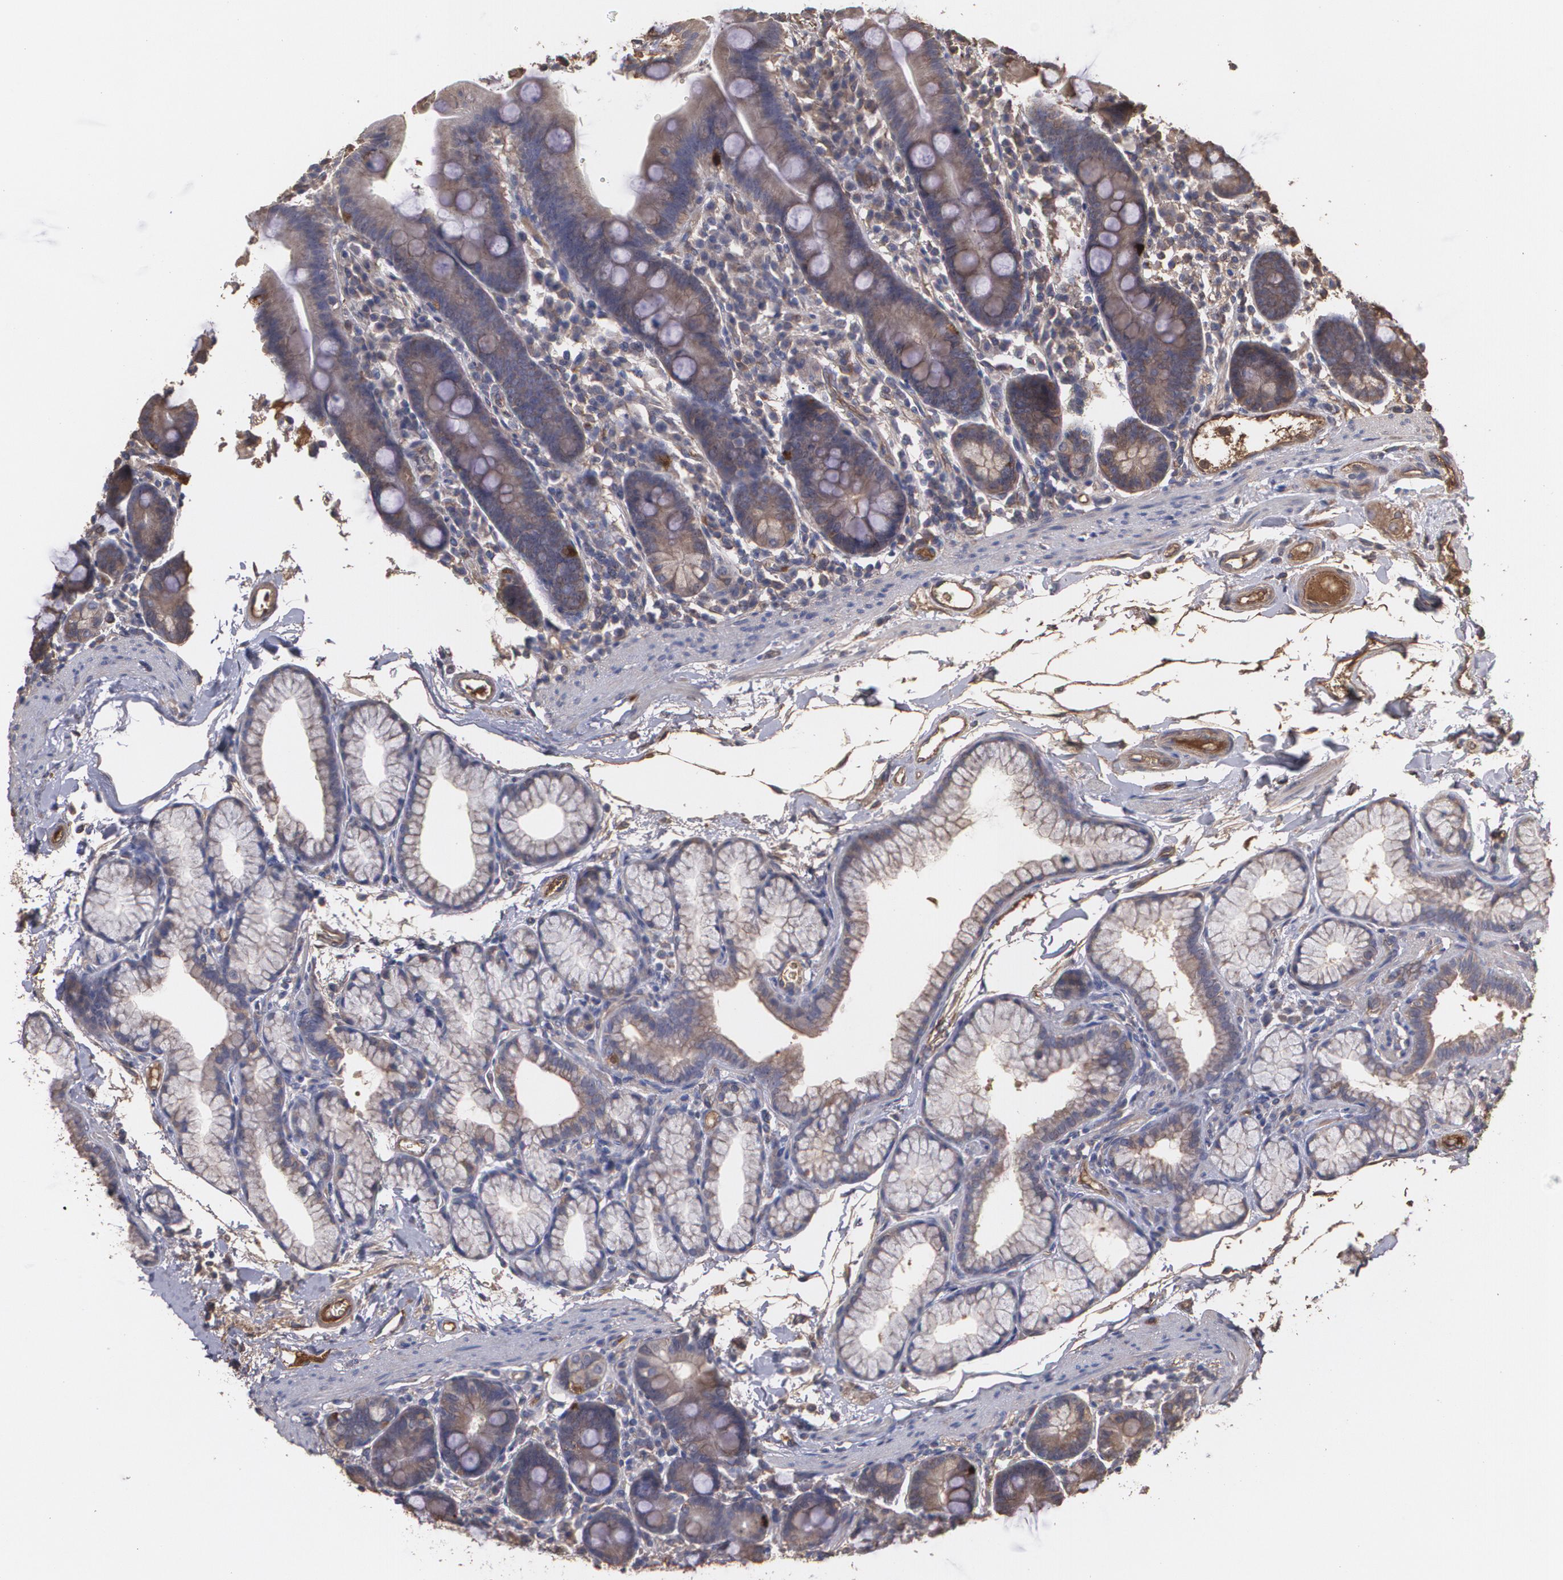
{"staining": {"intensity": "weak", "quantity": ">75%", "location": "cytoplasmic/membranous"}, "tissue": "duodenum", "cell_type": "Glandular cells", "image_type": "normal", "snomed": [{"axis": "morphology", "description": "Normal tissue, NOS"}, {"axis": "topography", "description": "Duodenum"}], "caption": "Protein analysis of benign duodenum shows weak cytoplasmic/membranous staining in about >75% of glandular cells. The staining was performed using DAB (3,3'-diaminobenzidine), with brown indicating positive protein expression. Nuclei are stained blue with hematoxylin.", "gene": "PON1", "patient": {"sex": "male", "age": 50}}